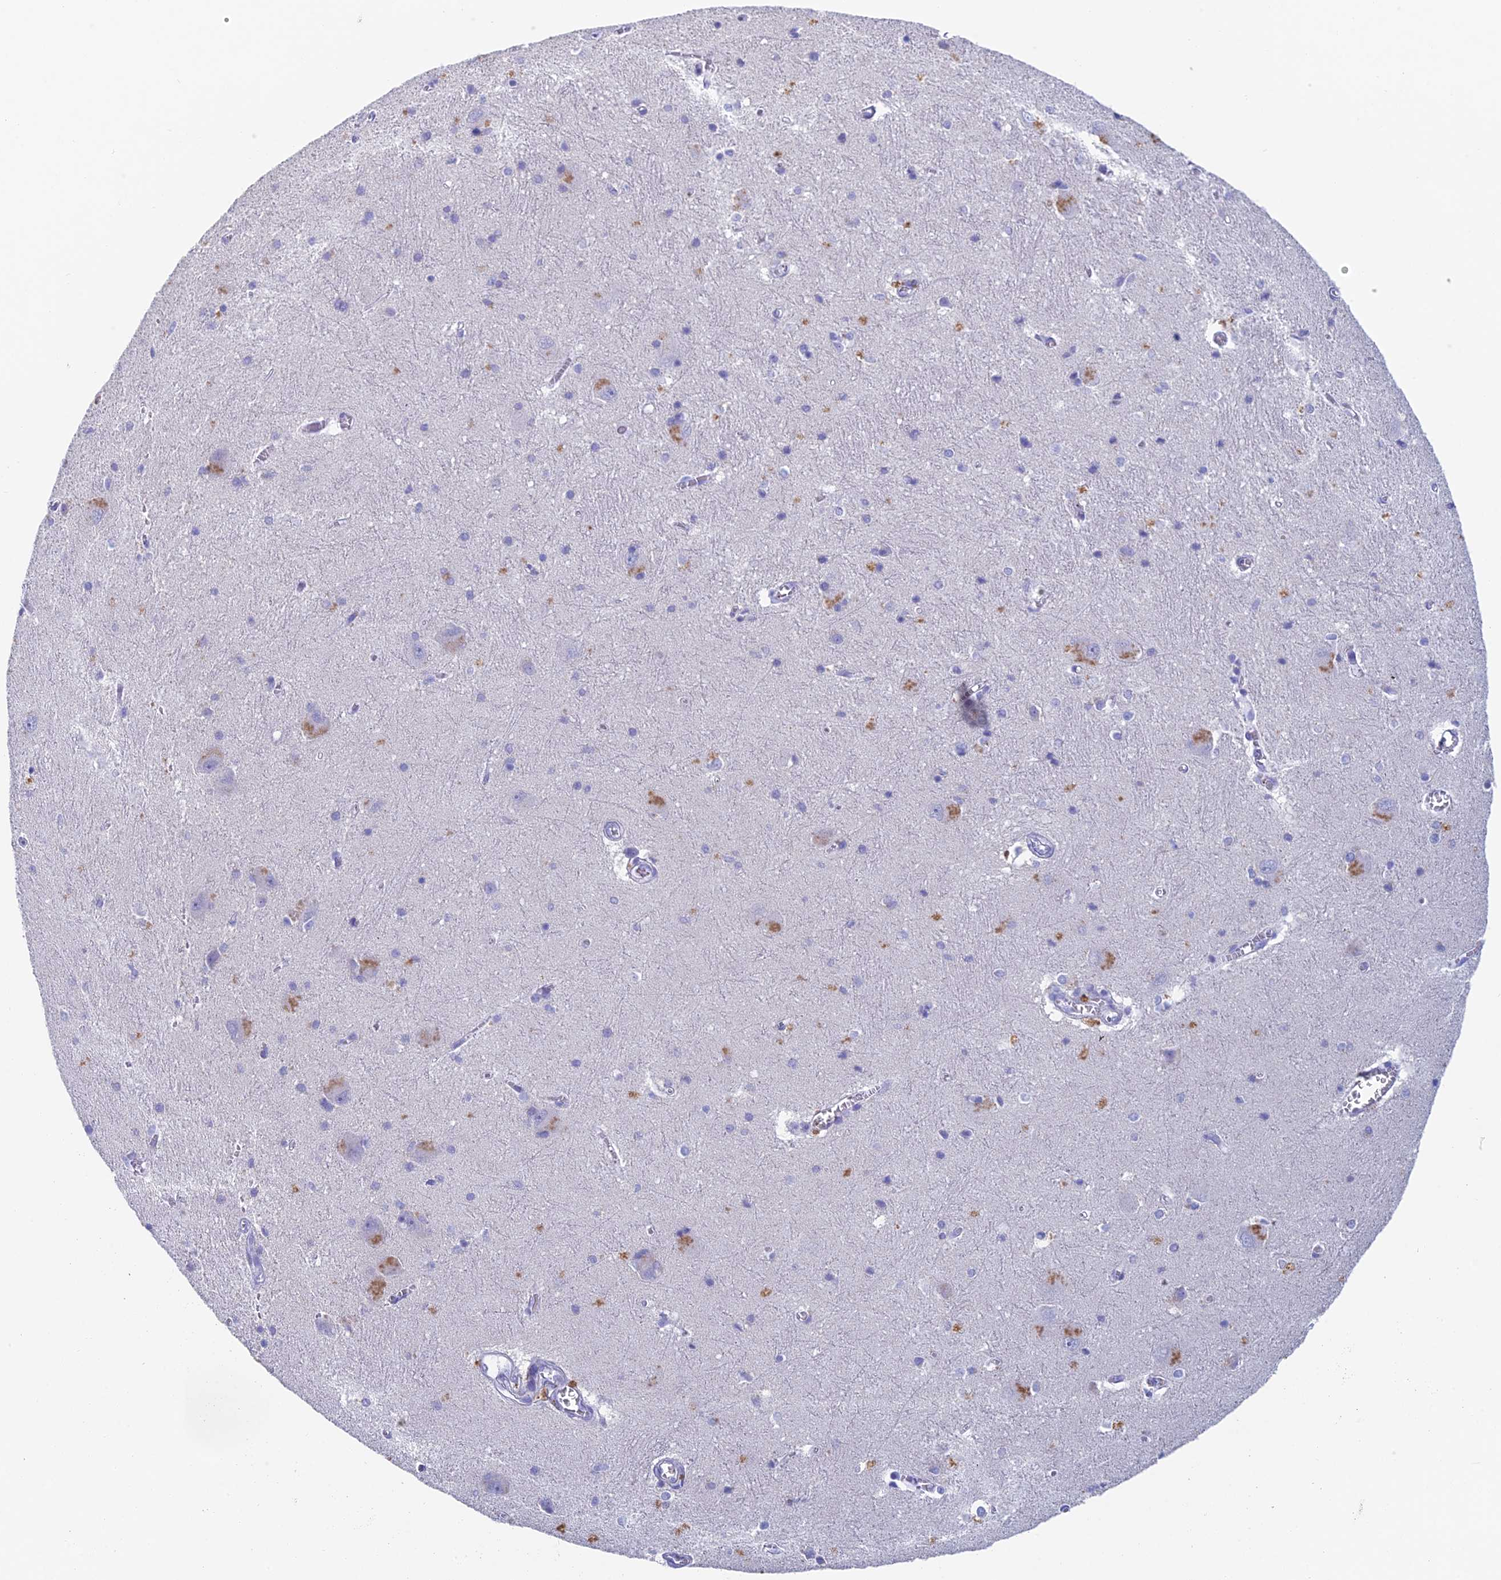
{"staining": {"intensity": "moderate", "quantity": "<25%", "location": "cytoplasmic/membranous"}, "tissue": "caudate", "cell_type": "Glial cells", "image_type": "normal", "snomed": [{"axis": "morphology", "description": "Normal tissue, NOS"}, {"axis": "topography", "description": "Lateral ventricle wall"}], "caption": "A brown stain highlights moderate cytoplasmic/membranous positivity of a protein in glial cells of normal caudate.", "gene": "REXO5", "patient": {"sex": "male", "age": 37}}